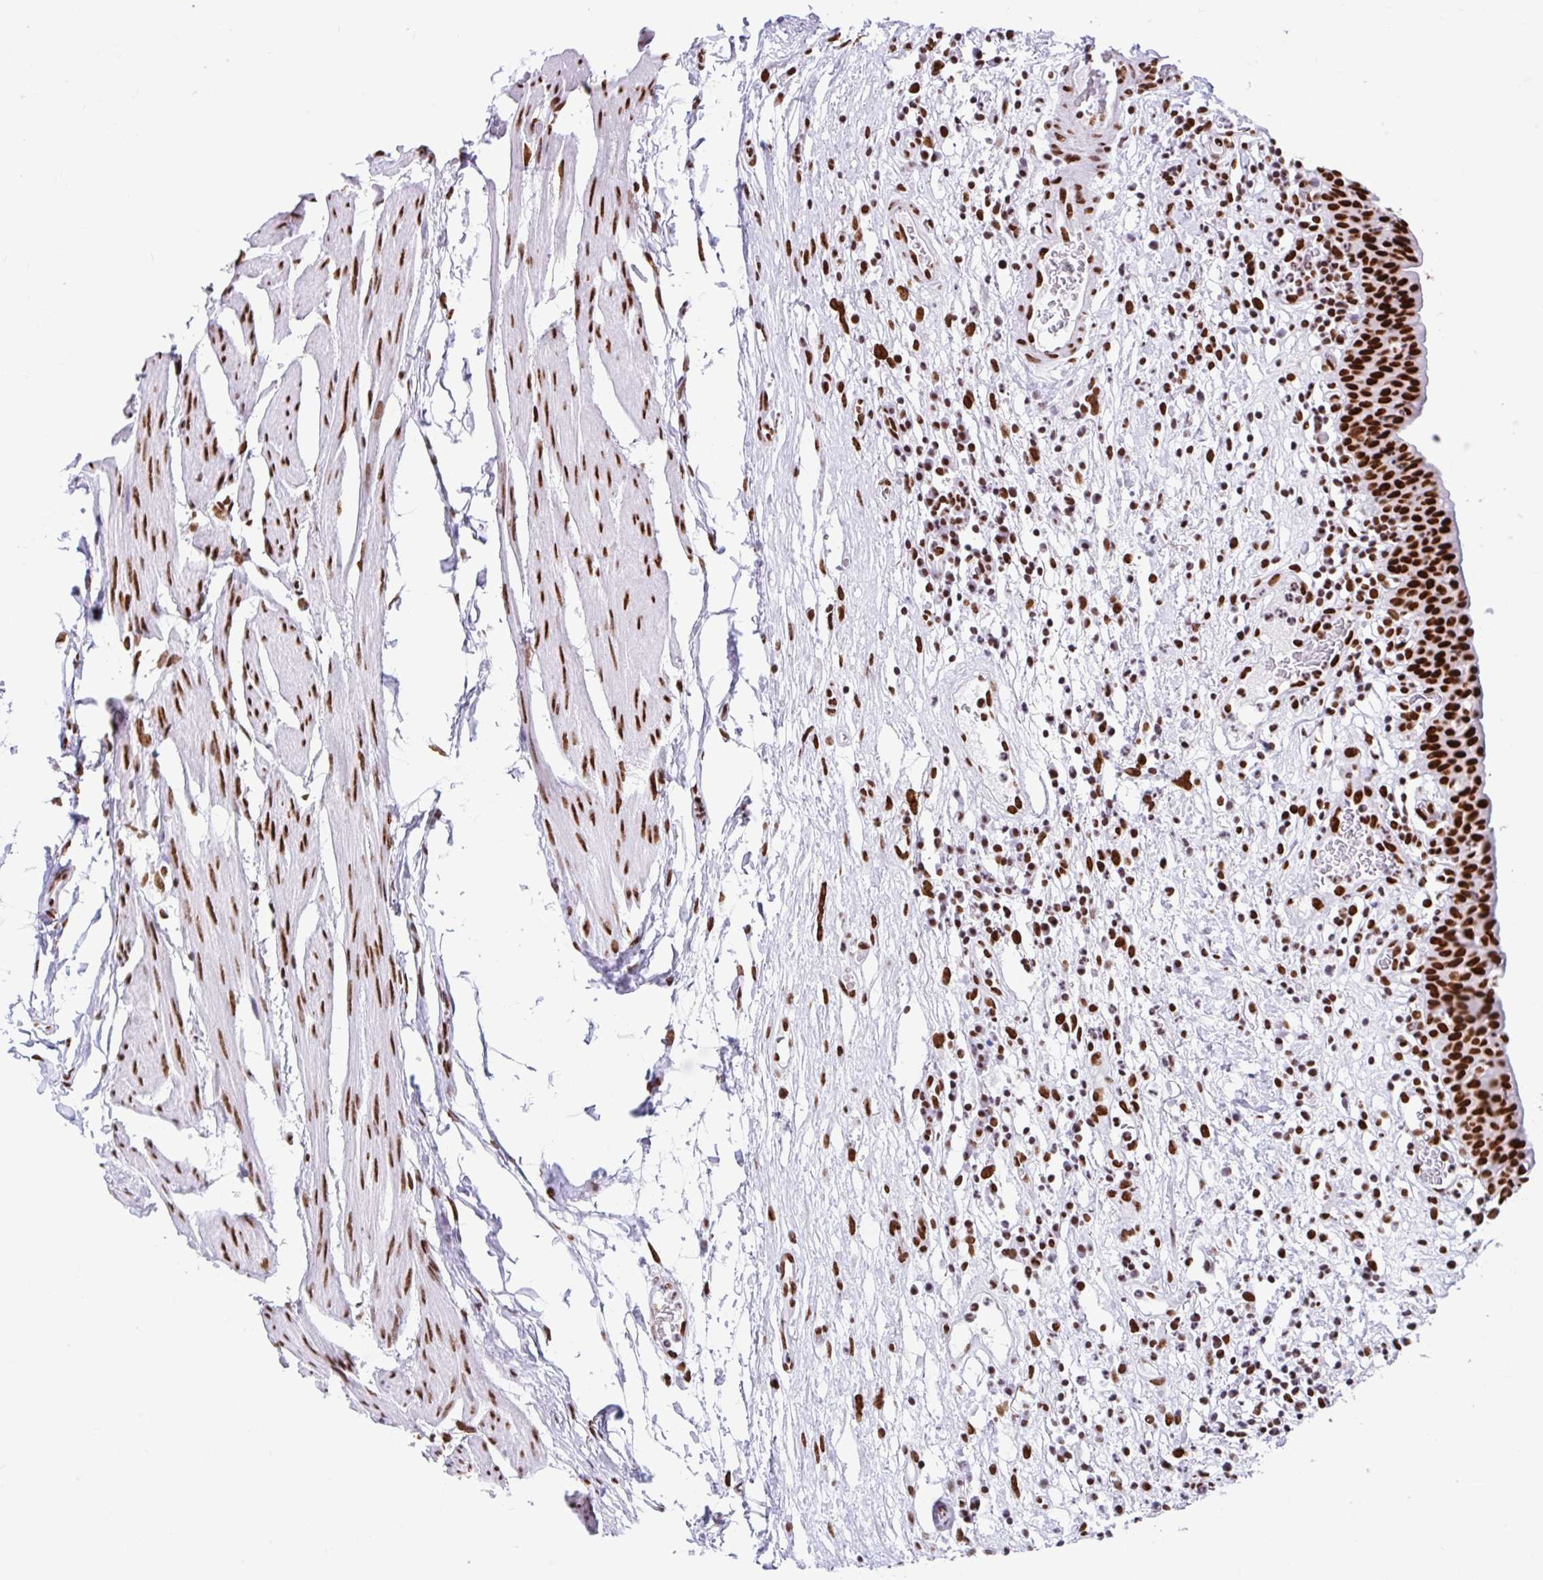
{"staining": {"intensity": "strong", "quantity": ">75%", "location": "nuclear"}, "tissue": "urinary bladder", "cell_type": "Urothelial cells", "image_type": "normal", "snomed": [{"axis": "morphology", "description": "Normal tissue, NOS"}, {"axis": "morphology", "description": "Inflammation, NOS"}, {"axis": "topography", "description": "Urinary bladder"}], "caption": "About >75% of urothelial cells in unremarkable urinary bladder demonstrate strong nuclear protein staining as visualized by brown immunohistochemical staining.", "gene": "KHDRBS1", "patient": {"sex": "male", "age": 57}}